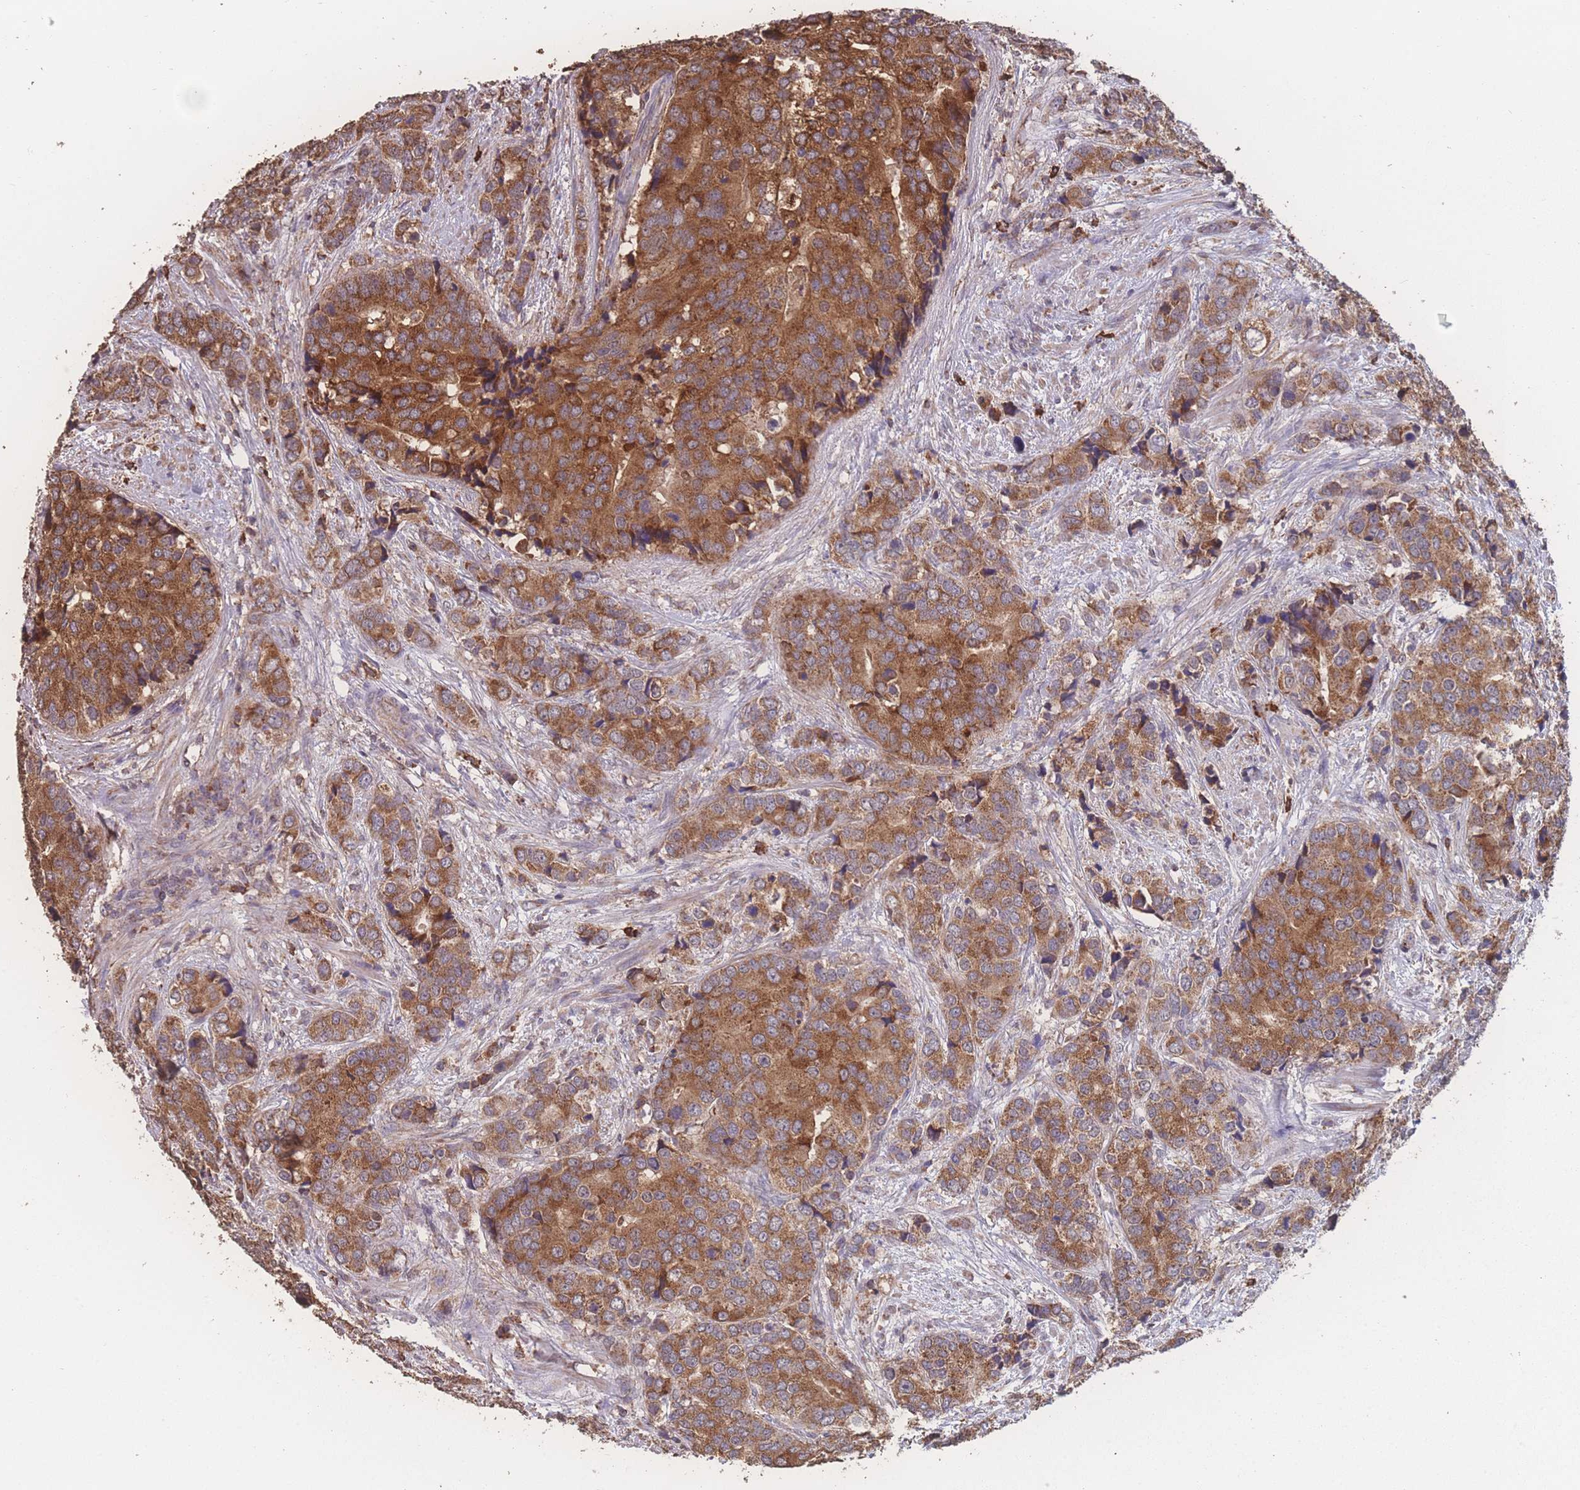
{"staining": {"intensity": "strong", "quantity": ">75%", "location": "cytoplasmic/membranous"}, "tissue": "prostate cancer", "cell_type": "Tumor cells", "image_type": "cancer", "snomed": [{"axis": "morphology", "description": "Adenocarcinoma, High grade"}, {"axis": "topography", "description": "Prostate"}], "caption": "Prostate high-grade adenocarcinoma stained with a protein marker exhibits strong staining in tumor cells.", "gene": "SGSM3", "patient": {"sex": "male", "age": 62}}